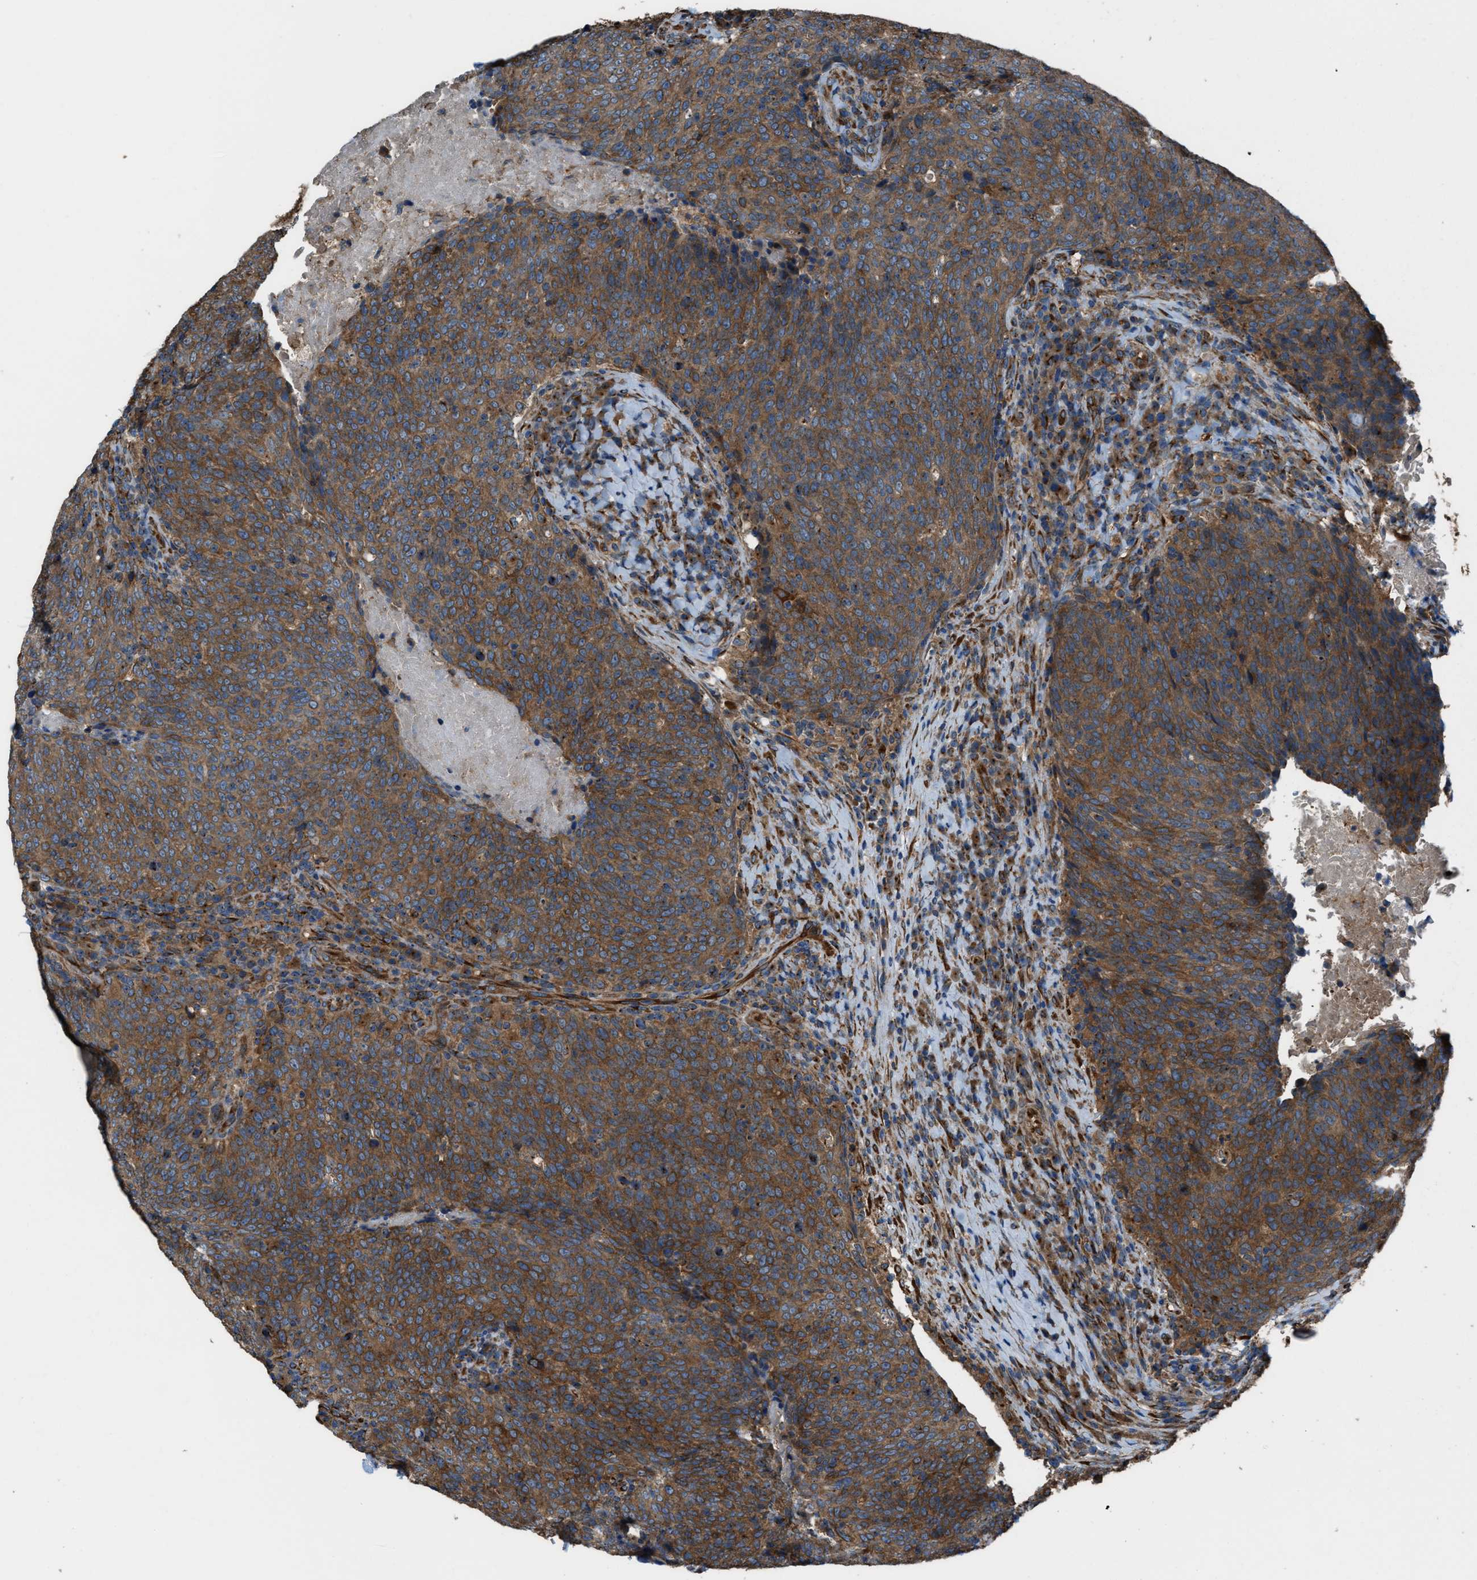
{"staining": {"intensity": "moderate", "quantity": ">75%", "location": "cytoplasmic/membranous"}, "tissue": "head and neck cancer", "cell_type": "Tumor cells", "image_type": "cancer", "snomed": [{"axis": "morphology", "description": "Squamous cell carcinoma, NOS"}, {"axis": "morphology", "description": "Squamous cell carcinoma, metastatic, NOS"}, {"axis": "topography", "description": "Lymph node"}, {"axis": "topography", "description": "Head-Neck"}], "caption": "Human head and neck cancer stained with a brown dye demonstrates moderate cytoplasmic/membranous positive staining in approximately >75% of tumor cells.", "gene": "TRPC1", "patient": {"sex": "male", "age": 62}}